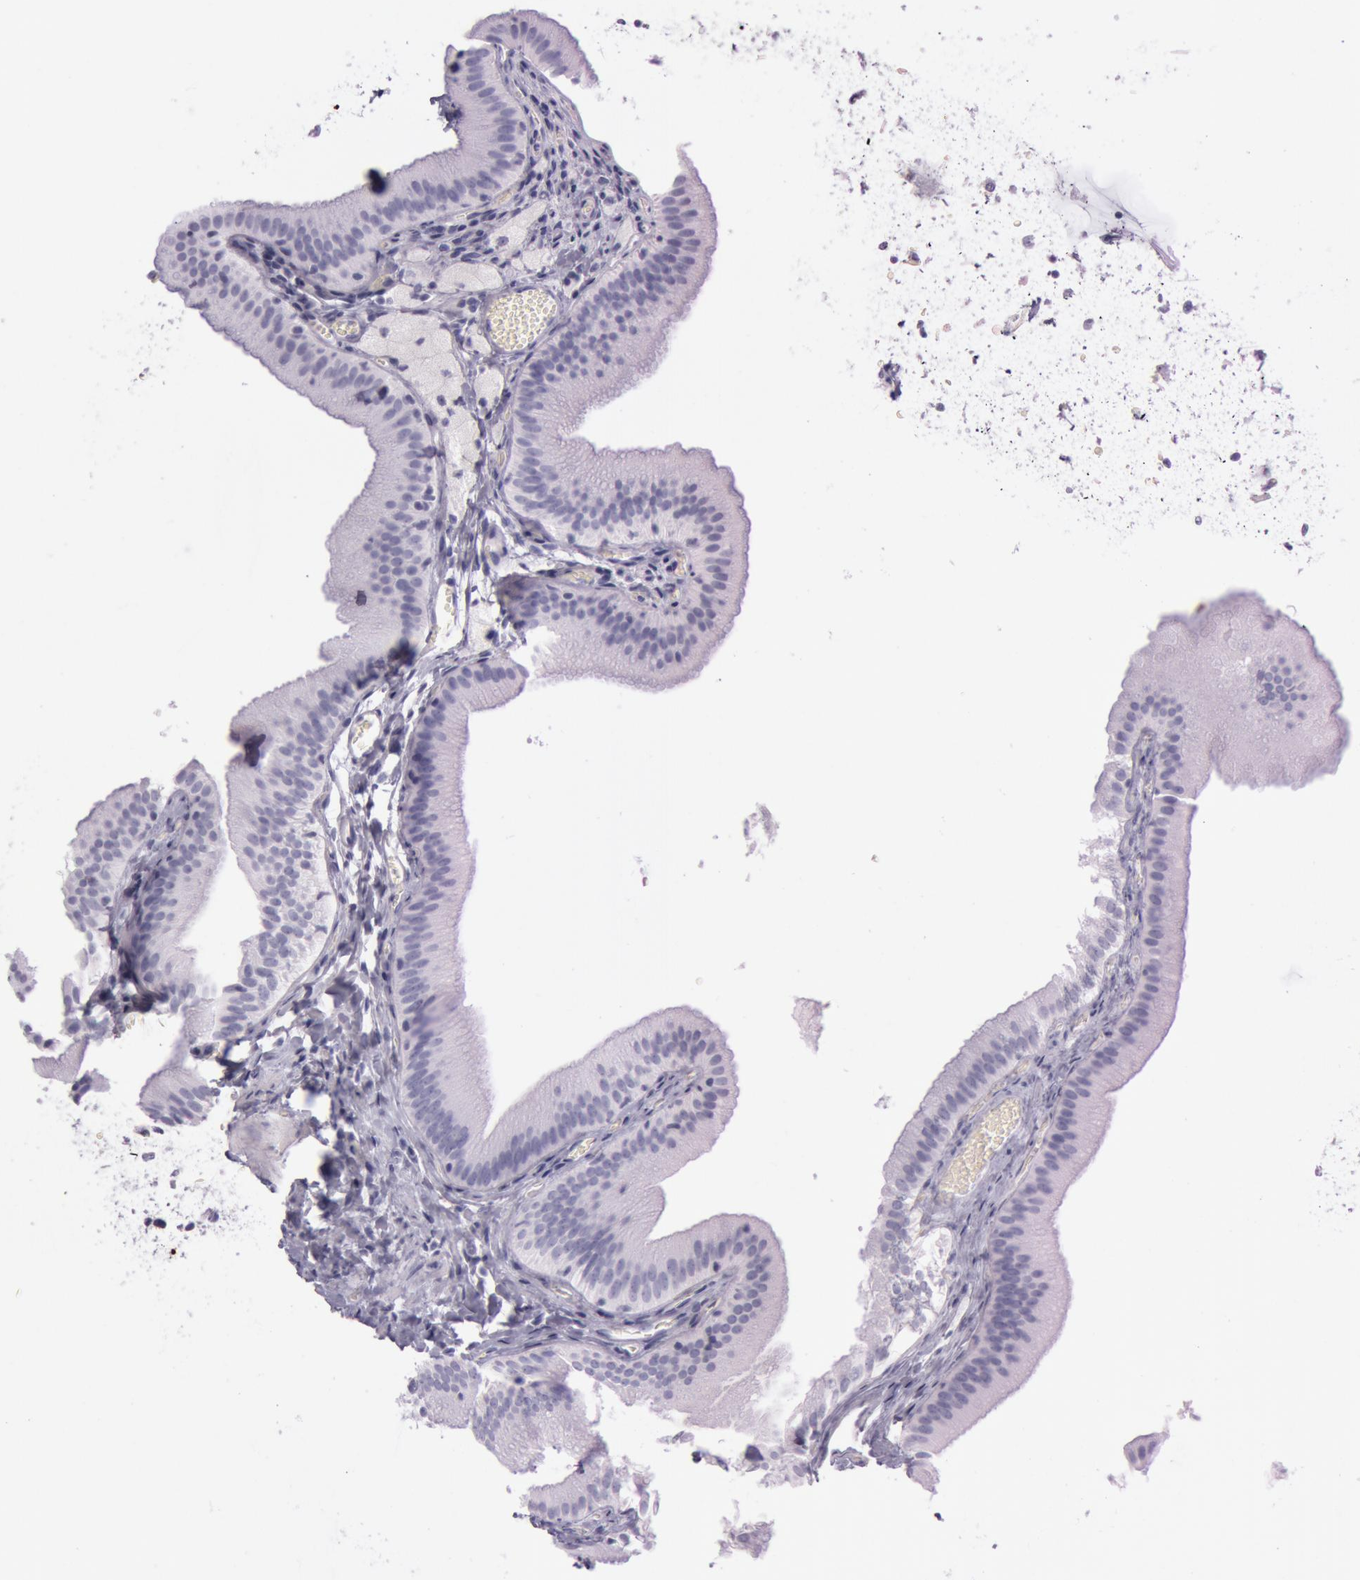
{"staining": {"intensity": "negative", "quantity": "none", "location": "none"}, "tissue": "gallbladder", "cell_type": "Glandular cells", "image_type": "normal", "snomed": [{"axis": "morphology", "description": "Normal tissue, NOS"}, {"axis": "topography", "description": "Gallbladder"}], "caption": "This is an immunohistochemistry image of benign human gallbladder. There is no staining in glandular cells.", "gene": "S100A7", "patient": {"sex": "female", "age": 24}}